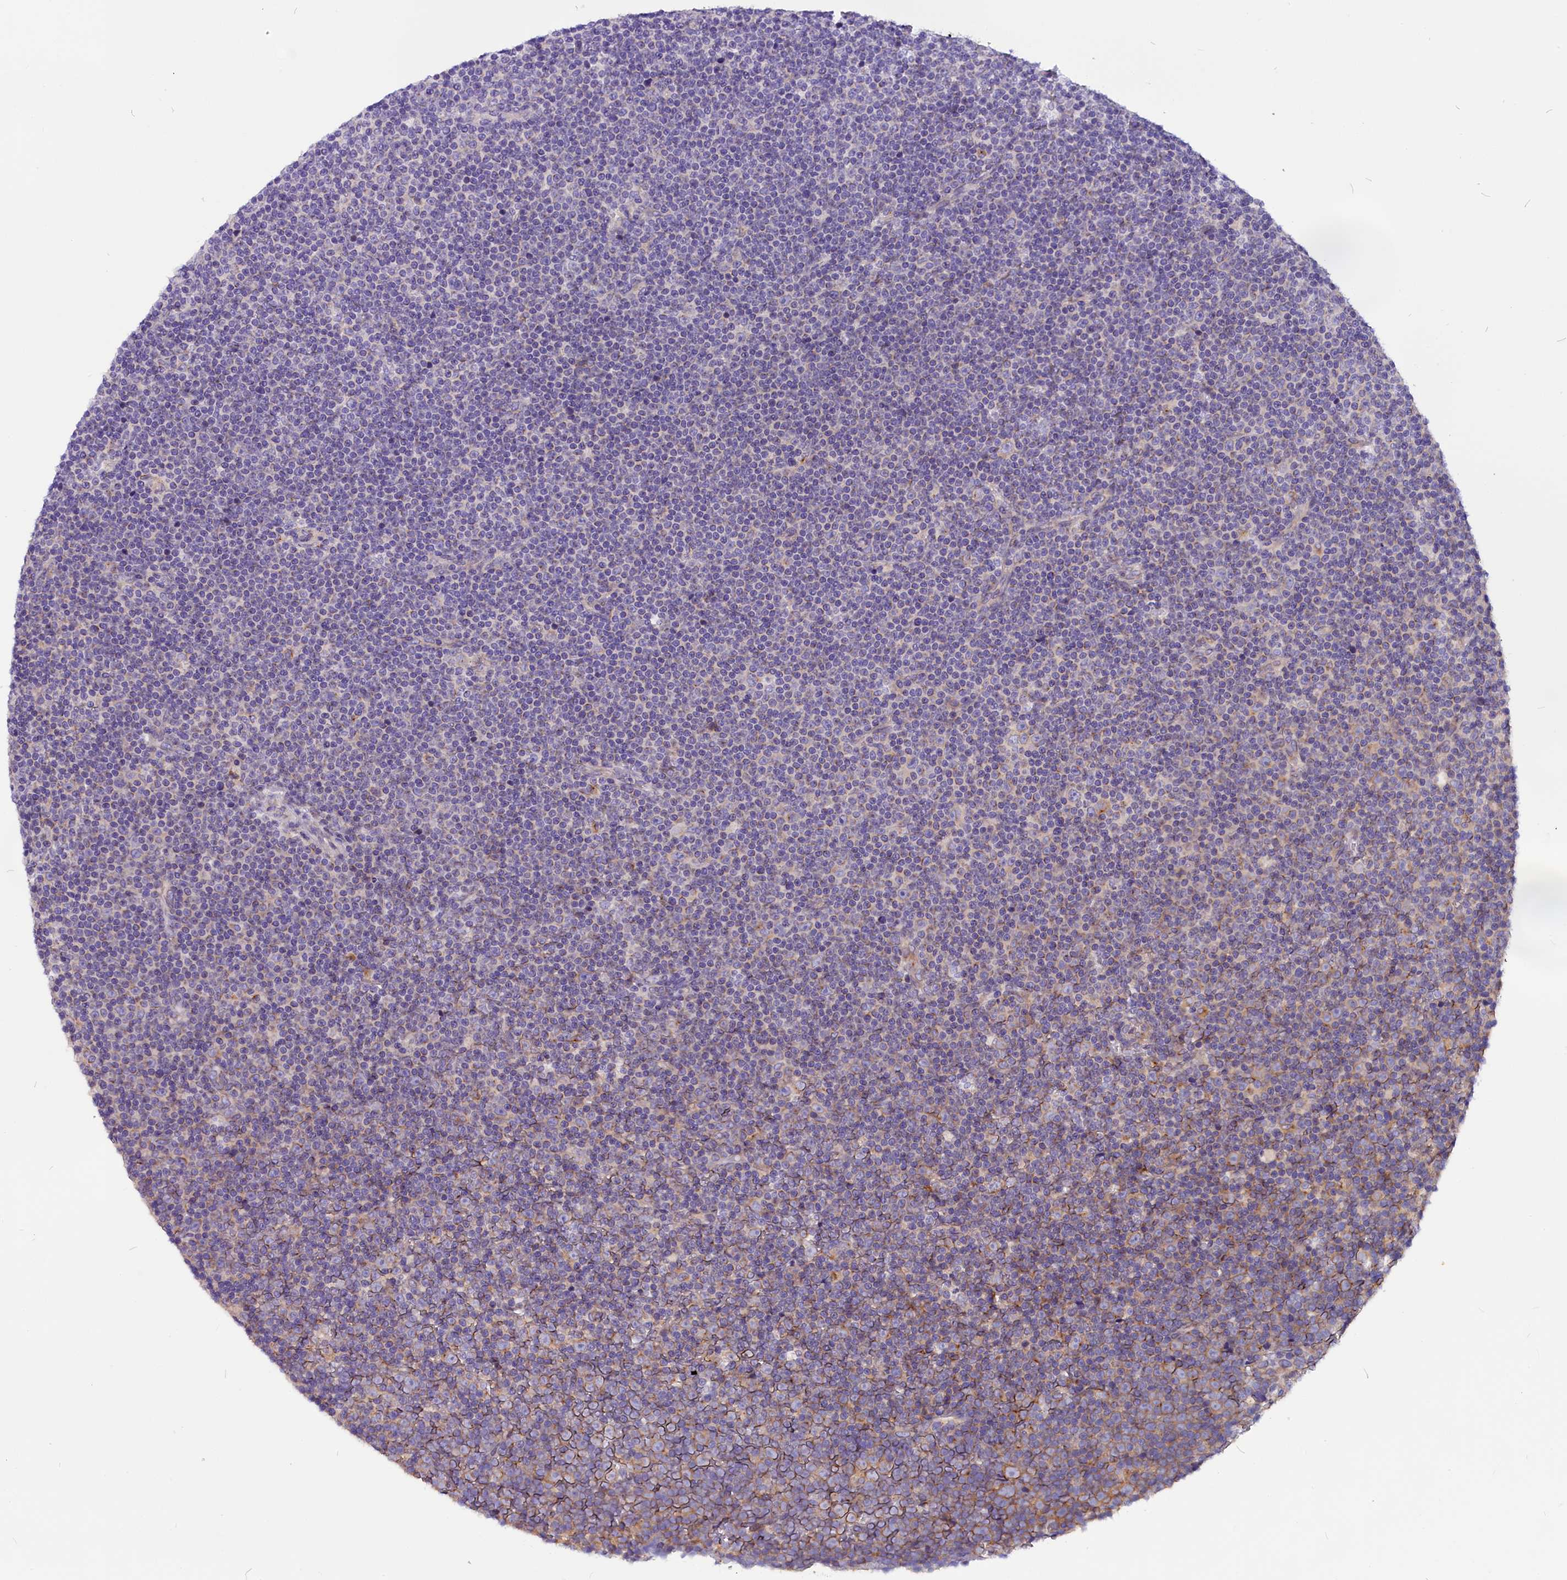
{"staining": {"intensity": "weak", "quantity": "<25%", "location": "cytoplasmic/membranous"}, "tissue": "lymphoma", "cell_type": "Tumor cells", "image_type": "cancer", "snomed": [{"axis": "morphology", "description": "Malignant lymphoma, non-Hodgkin's type, Low grade"}, {"axis": "topography", "description": "Lymph node"}], "caption": "Immunohistochemistry (IHC) micrograph of lymphoma stained for a protein (brown), which reveals no staining in tumor cells. Nuclei are stained in blue.", "gene": "CEP170", "patient": {"sex": "female", "age": 67}}